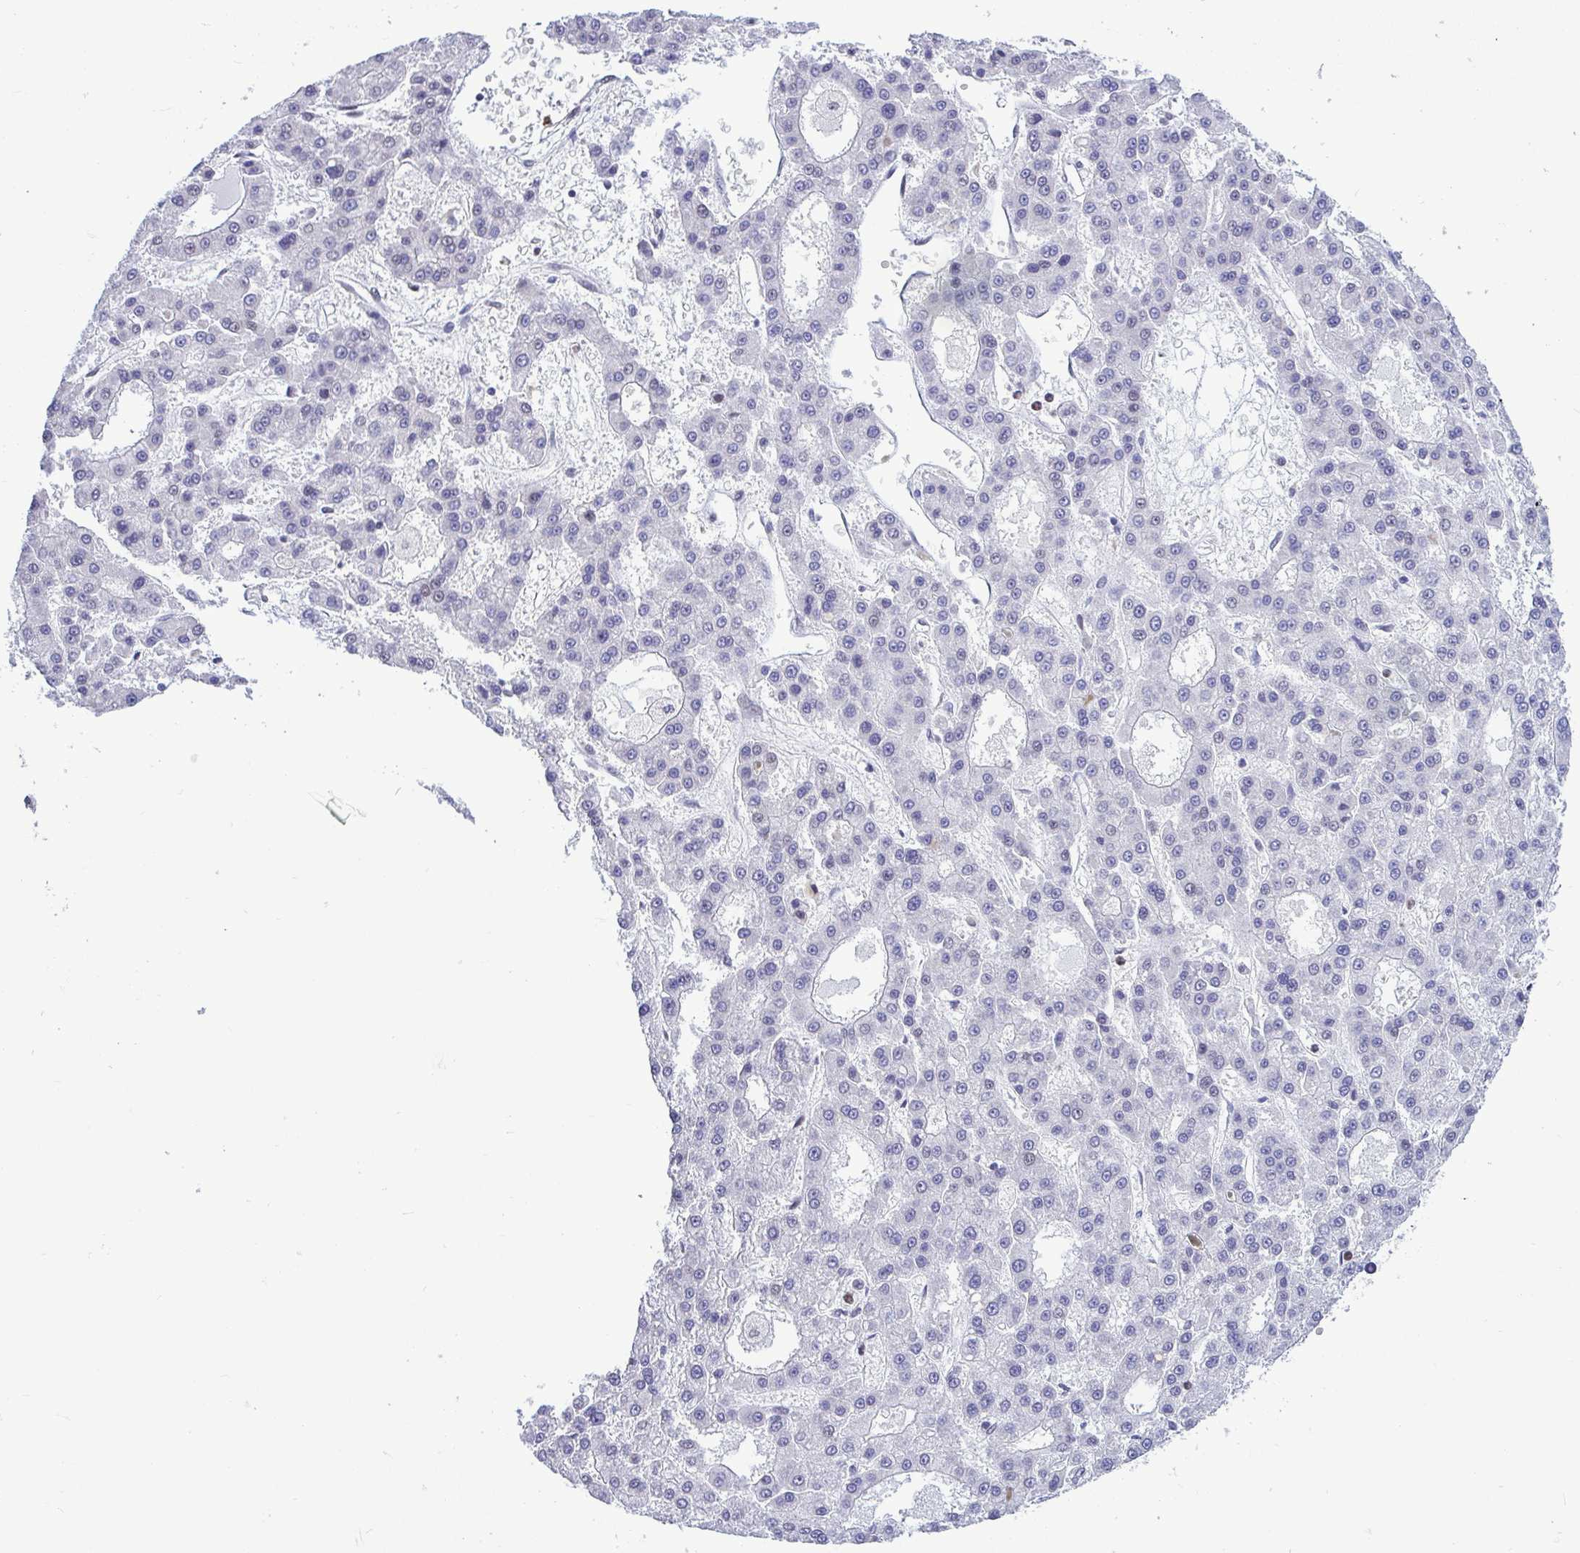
{"staining": {"intensity": "negative", "quantity": "none", "location": "none"}, "tissue": "liver cancer", "cell_type": "Tumor cells", "image_type": "cancer", "snomed": [{"axis": "morphology", "description": "Carcinoma, Hepatocellular, NOS"}, {"axis": "topography", "description": "Liver"}], "caption": "Immunohistochemistry (IHC) photomicrograph of neoplastic tissue: liver cancer stained with DAB (3,3'-diaminobenzidine) displays no significant protein expression in tumor cells. (DAB (3,3'-diaminobenzidine) immunohistochemistry (IHC) visualized using brightfield microscopy, high magnification).", "gene": "C1QL2", "patient": {"sex": "male", "age": 70}}